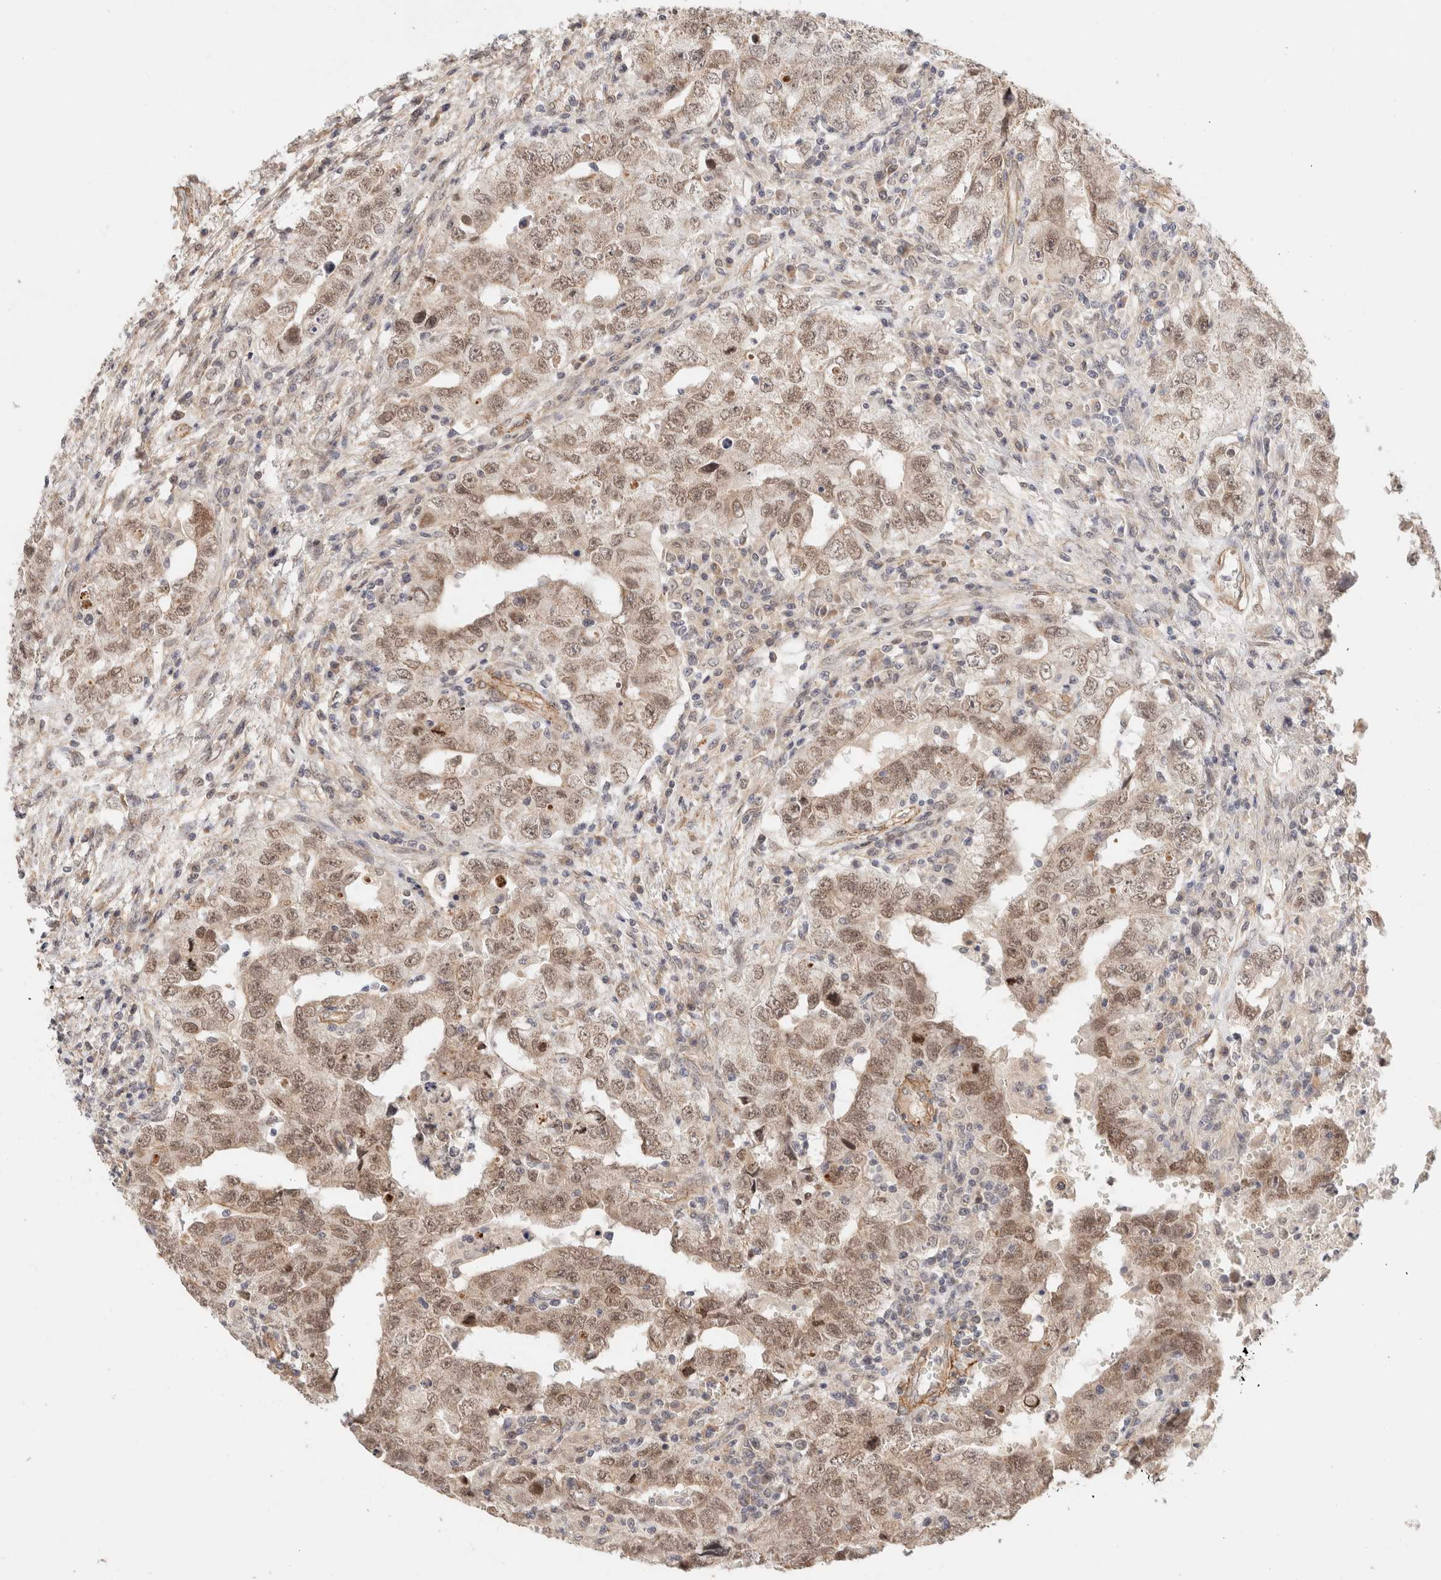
{"staining": {"intensity": "moderate", "quantity": ">75%", "location": "nuclear"}, "tissue": "testis cancer", "cell_type": "Tumor cells", "image_type": "cancer", "snomed": [{"axis": "morphology", "description": "Carcinoma, Embryonal, NOS"}, {"axis": "topography", "description": "Testis"}], "caption": "Moderate nuclear protein expression is identified in approximately >75% of tumor cells in testis cancer.", "gene": "BRPF3", "patient": {"sex": "male", "age": 26}}